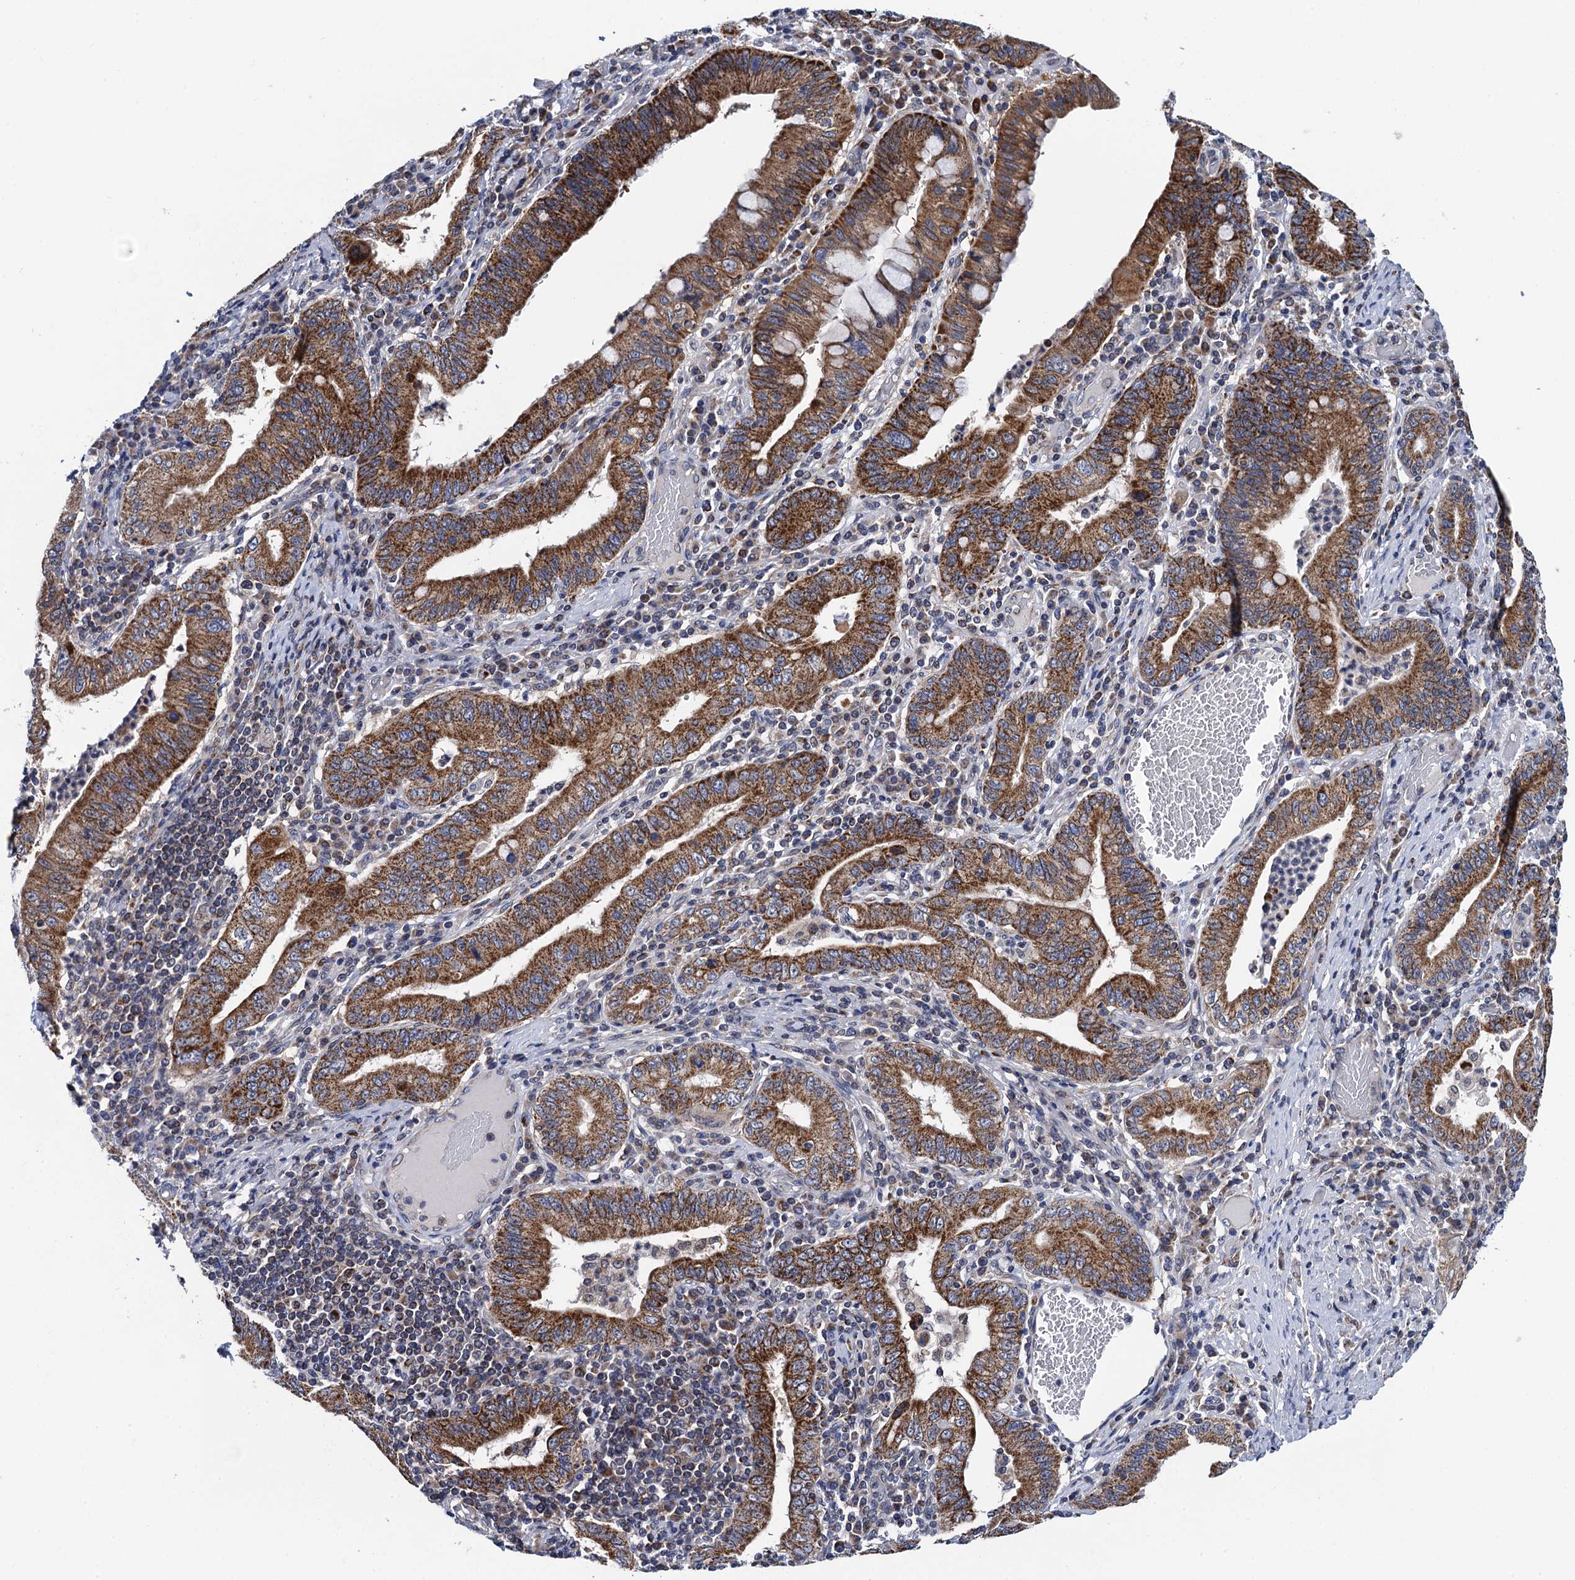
{"staining": {"intensity": "moderate", "quantity": ">75%", "location": "cytoplasmic/membranous"}, "tissue": "stomach cancer", "cell_type": "Tumor cells", "image_type": "cancer", "snomed": [{"axis": "morphology", "description": "Normal tissue, NOS"}, {"axis": "morphology", "description": "Adenocarcinoma, NOS"}, {"axis": "topography", "description": "Esophagus"}, {"axis": "topography", "description": "Stomach, upper"}, {"axis": "topography", "description": "Peripheral nerve tissue"}], "caption": "Tumor cells show medium levels of moderate cytoplasmic/membranous staining in about >75% of cells in human adenocarcinoma (stomach).", "gene": "PTCD3", "patient": {"sex": "male", "age": 62}}